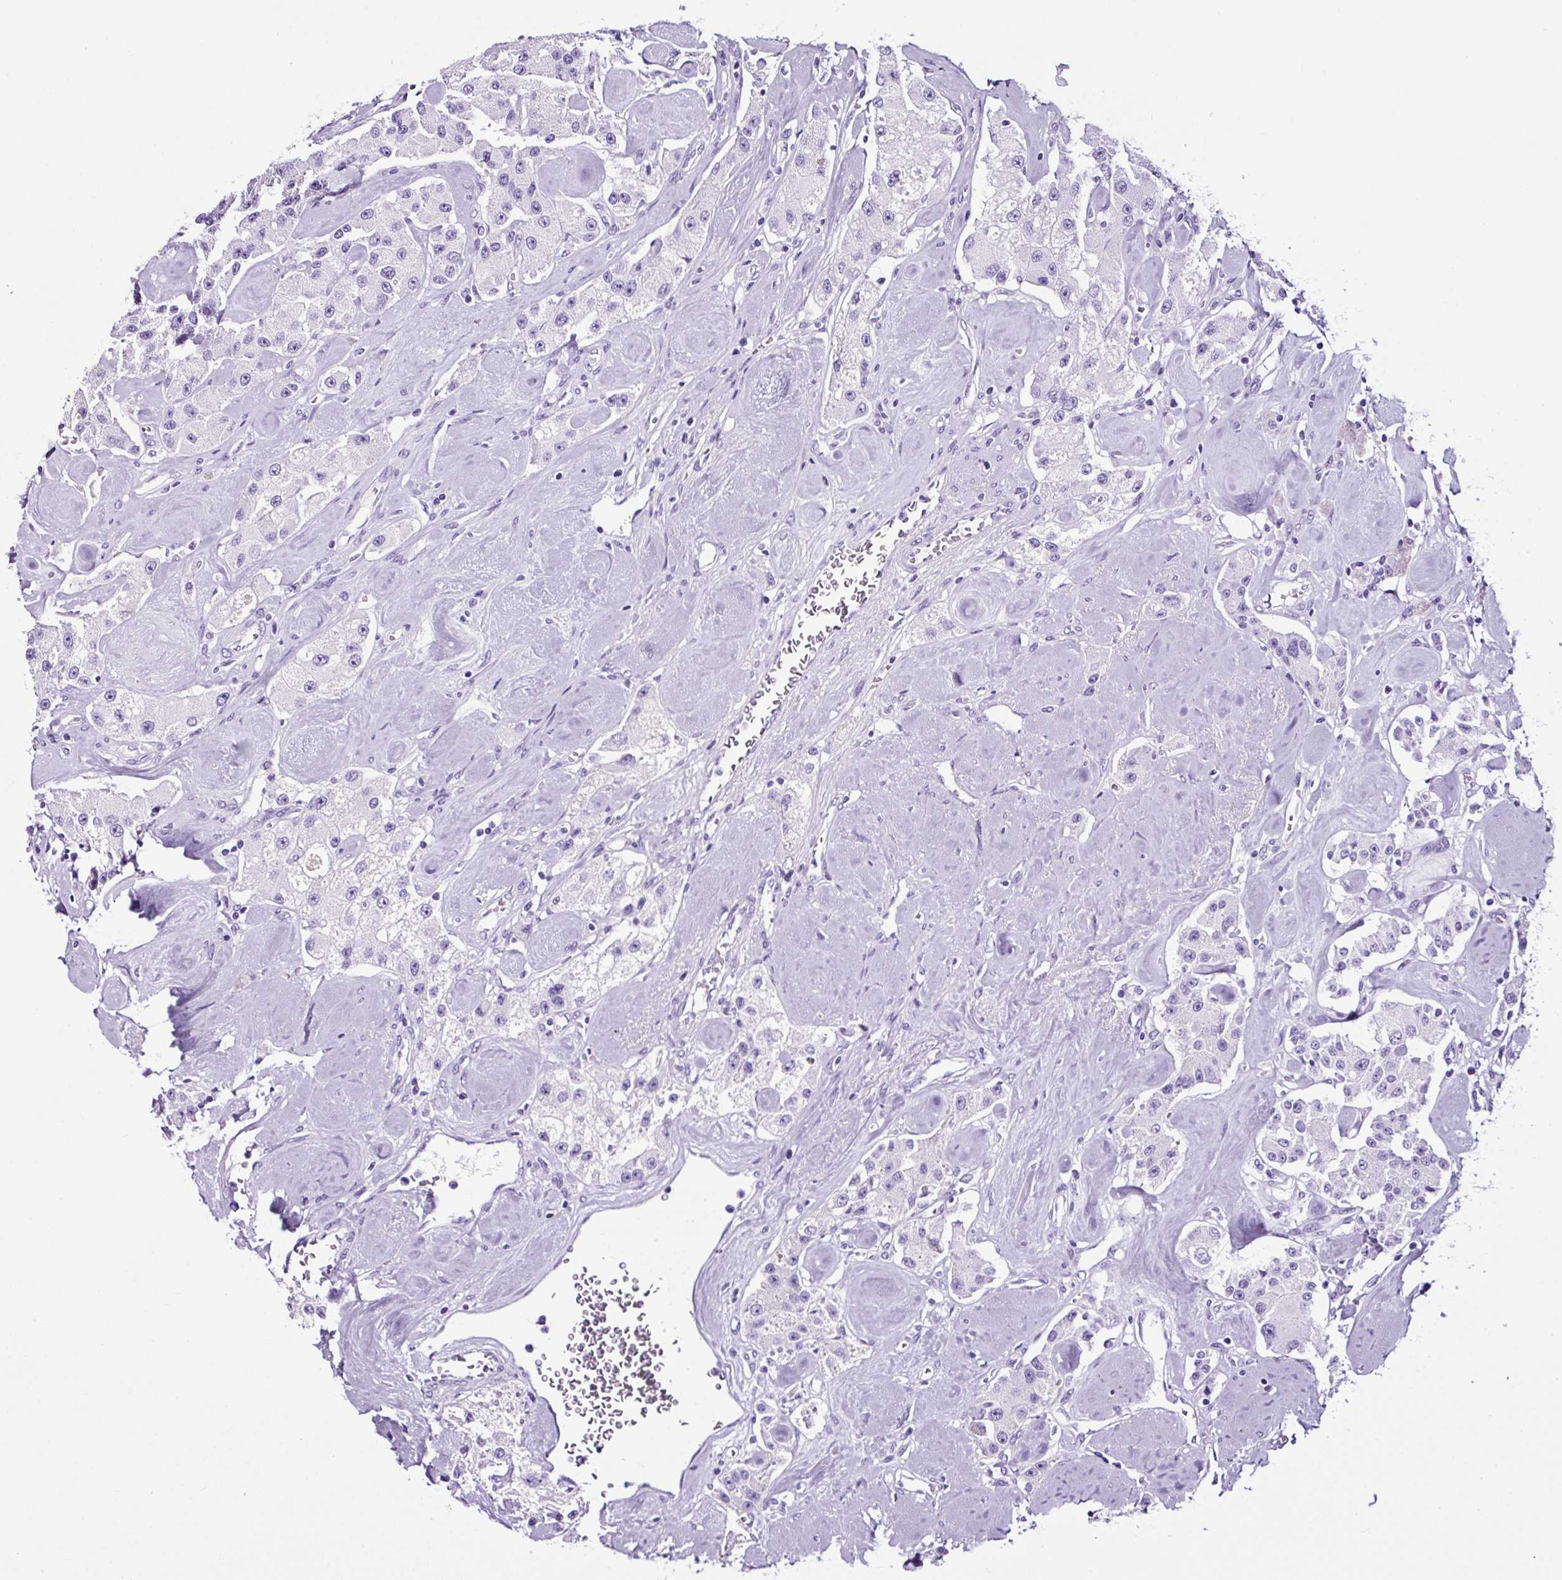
{"staining": {"intensity": "negative", "quantity": "none", "location": "none"}, "tissue": "carcinoid", "cell_type": "Tumor cells", "image_type": "cancer", "snomed": [{"axis": "morphology", "description": "Carcinoid, malignant, NOS"}, {"axis": "topography", "description": "Pancreas"}], "caption": "The immunohistochemistry (IHC) histopathology image has no significant expression in tumor cells of carcinoid tissue.", "gene": "FBXL7", "patient": {"sex": "male", "age": 41}}